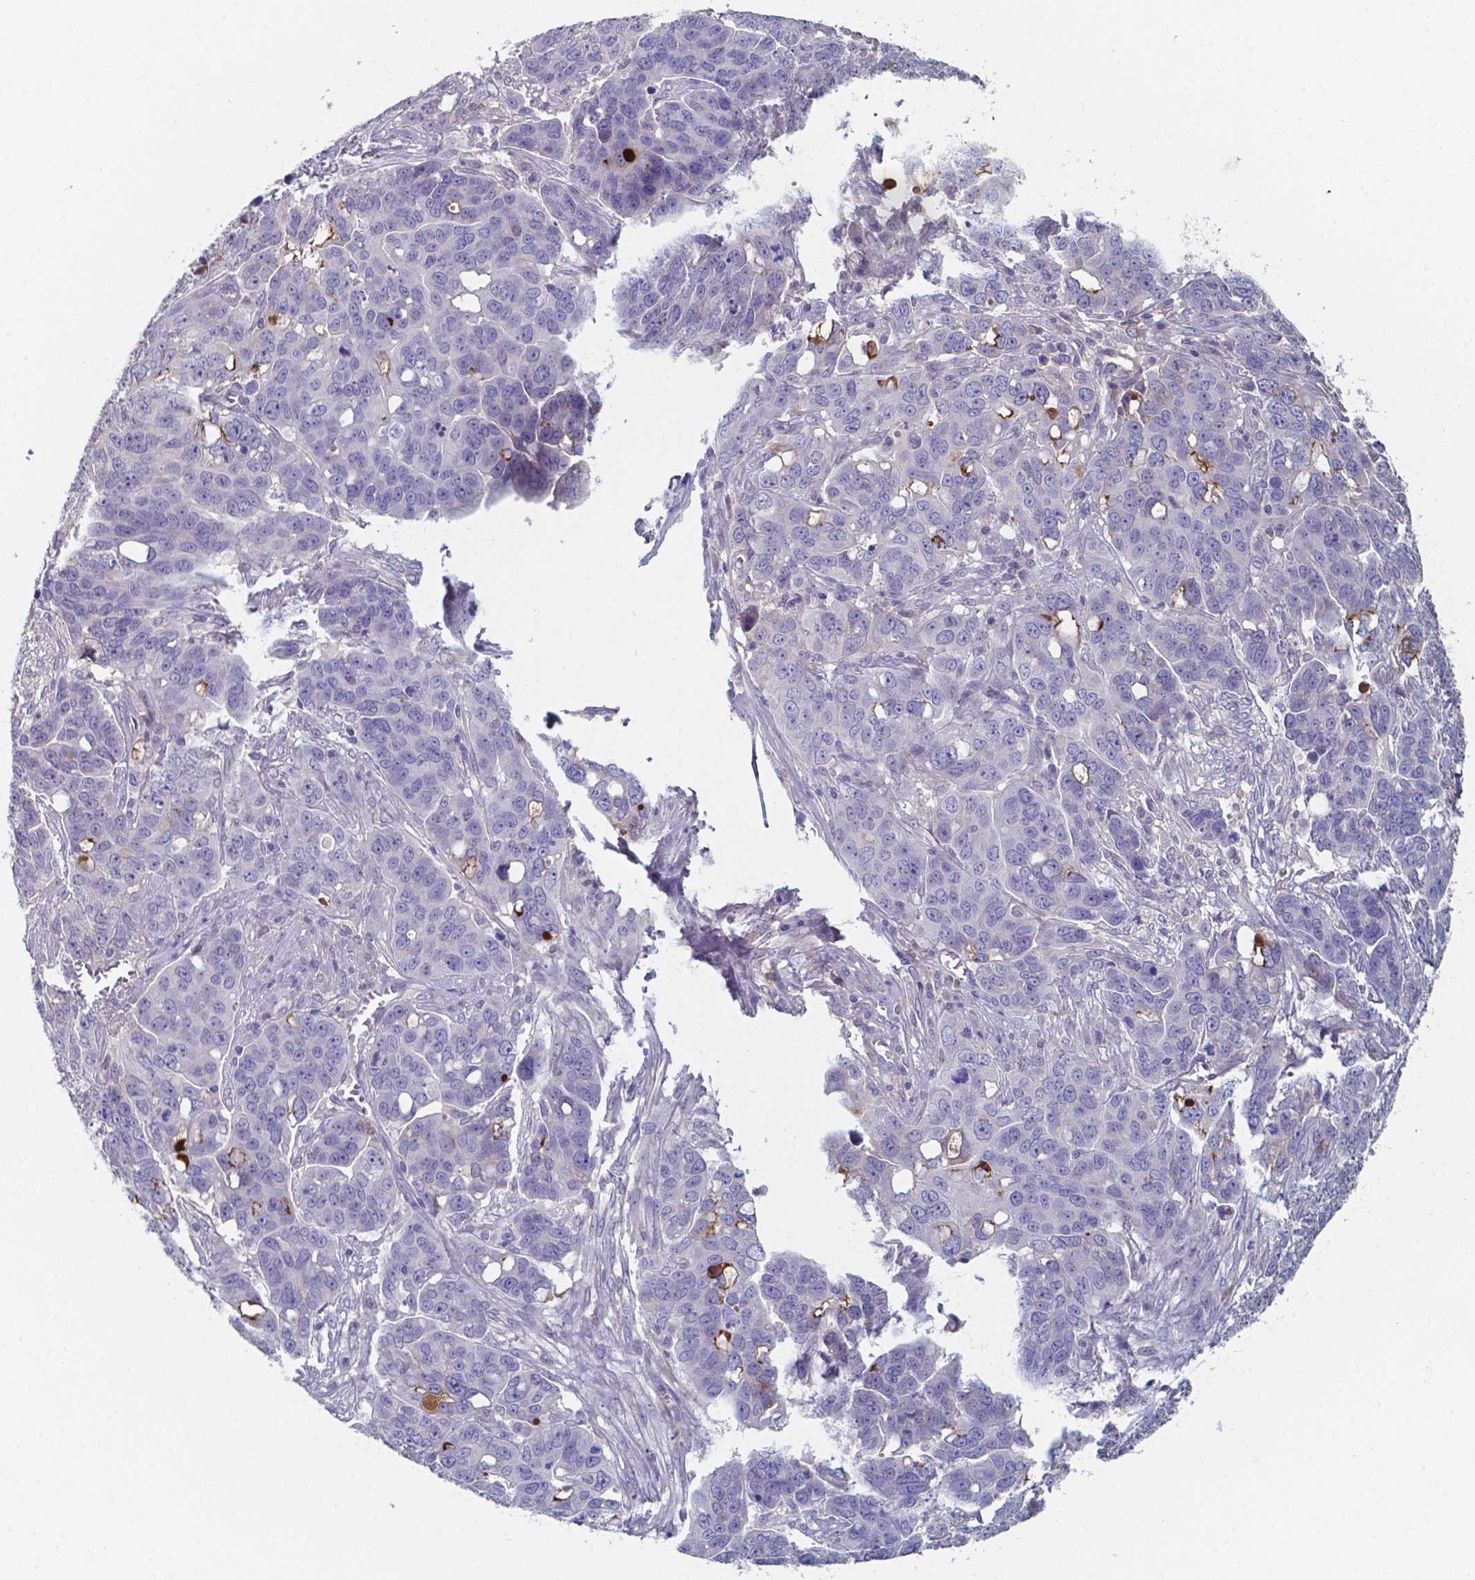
{"staining": {"intensity": "negative", "quantity": "none", "location": "none"}, "tissue": "ovarian cancer", "cell_type": "Tumor cells", "image_type": "cancer", "snomed": [{"axis": "morphology", "description": "Carcinoma, endometroid"}, {"axis": "topography", "description": "Ovary"}], "caption": "Protein analysis of ovarian cancer (endometroid carcinoma) shows no significant staining in tumor cells.", "gene": "BTBD17", "patient": {"sex": "female", "age": 78}}